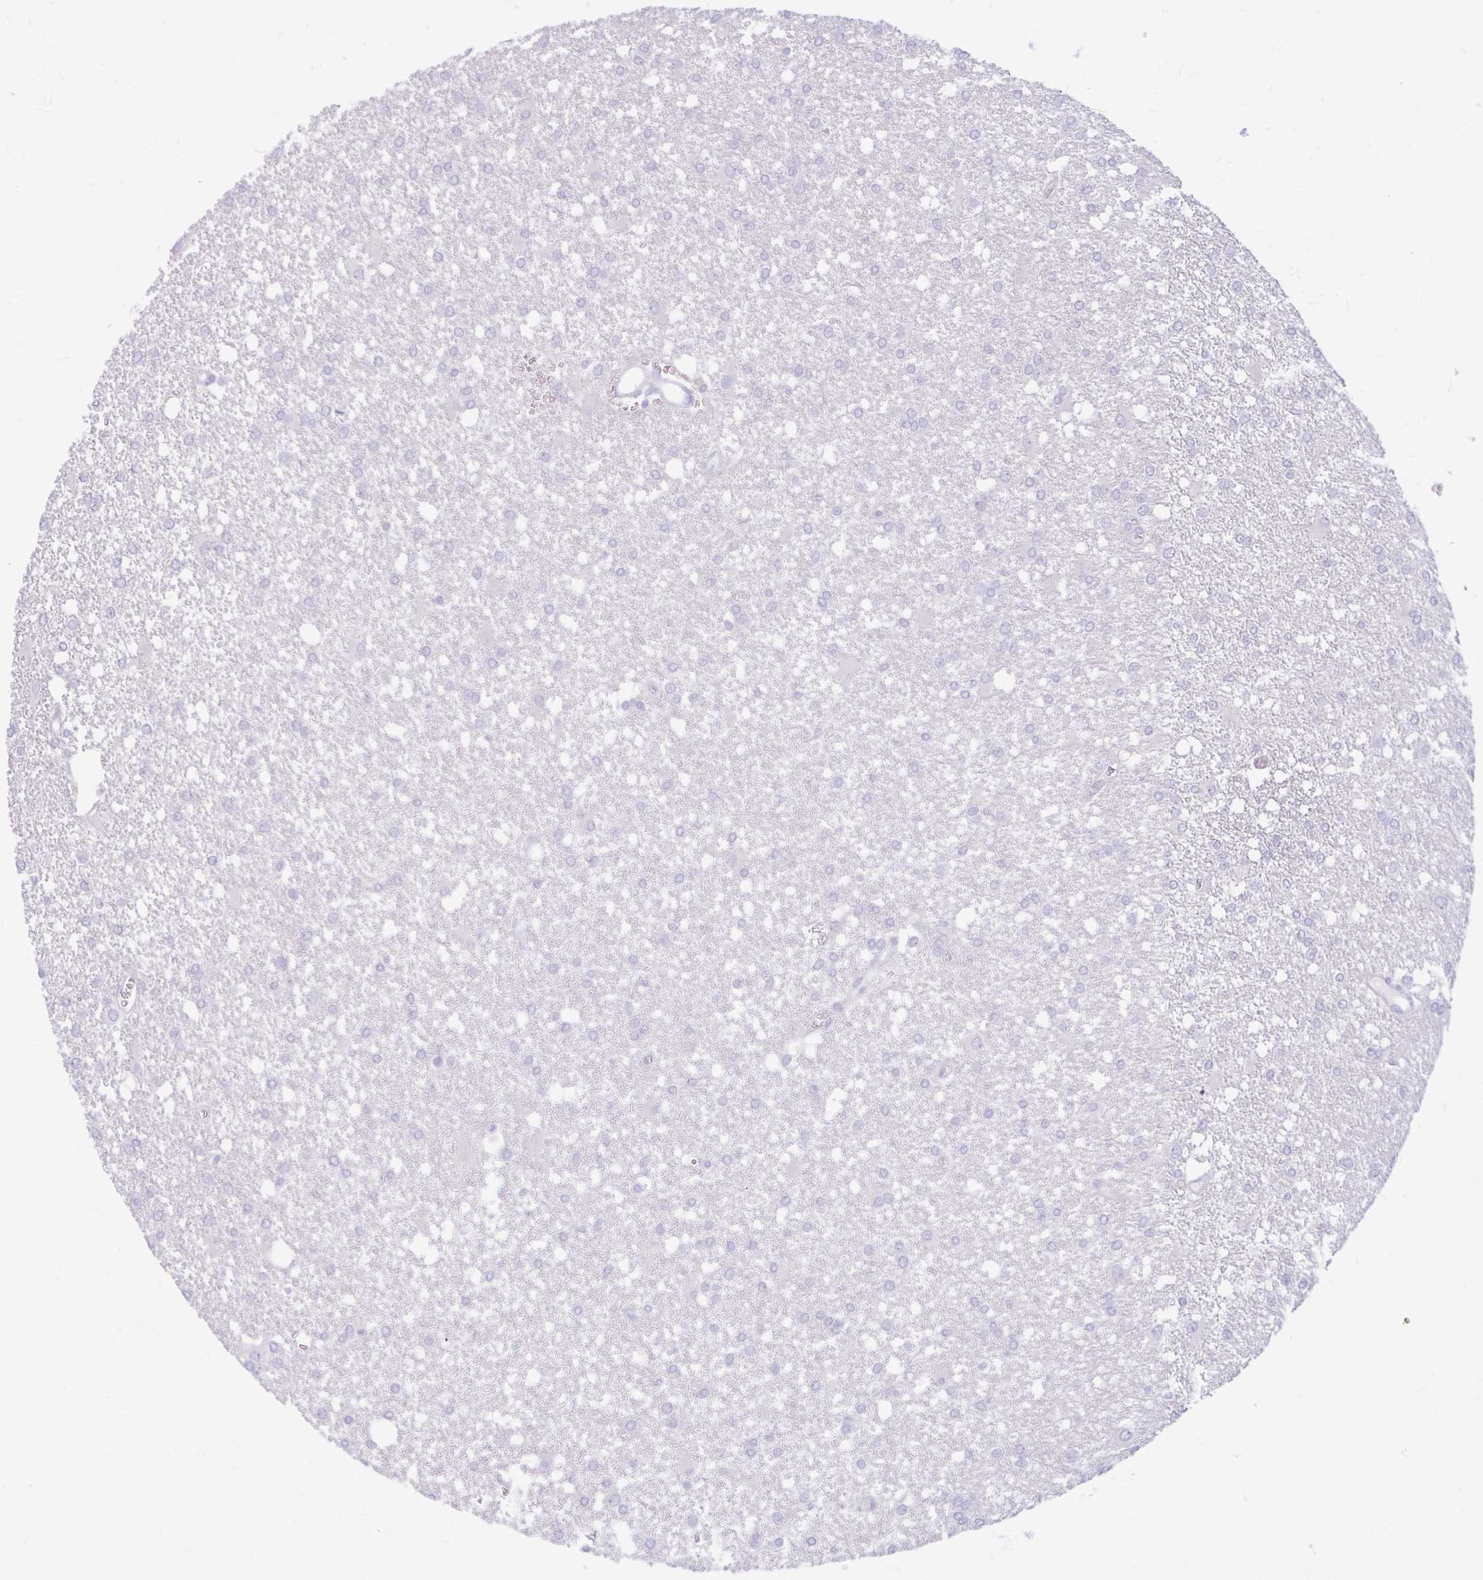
{"staining": {"intensity": "negative", "quantity": "none", "location": "none"}, "tissue": "glioma", "cell_type": "Tumor cells", "image_type": "cancer", "snomed": [{"axis": "morphology", "description": "Glioma, malignant, High grade"}, {"axis": "topography", "description": "Brain"}], "caption": "An image of human malignant high-grade glioma is negative for staining in tumor cells. The staining was performed using DAB (3,3'-diaminobenzidine) to visualize the protein expression in brown, while the nuclei were stained in blue with hematoxylin (Magnification: 20x).", "gene": "KLHDC7A", "patient": {"sex": "male", "age": 48}}